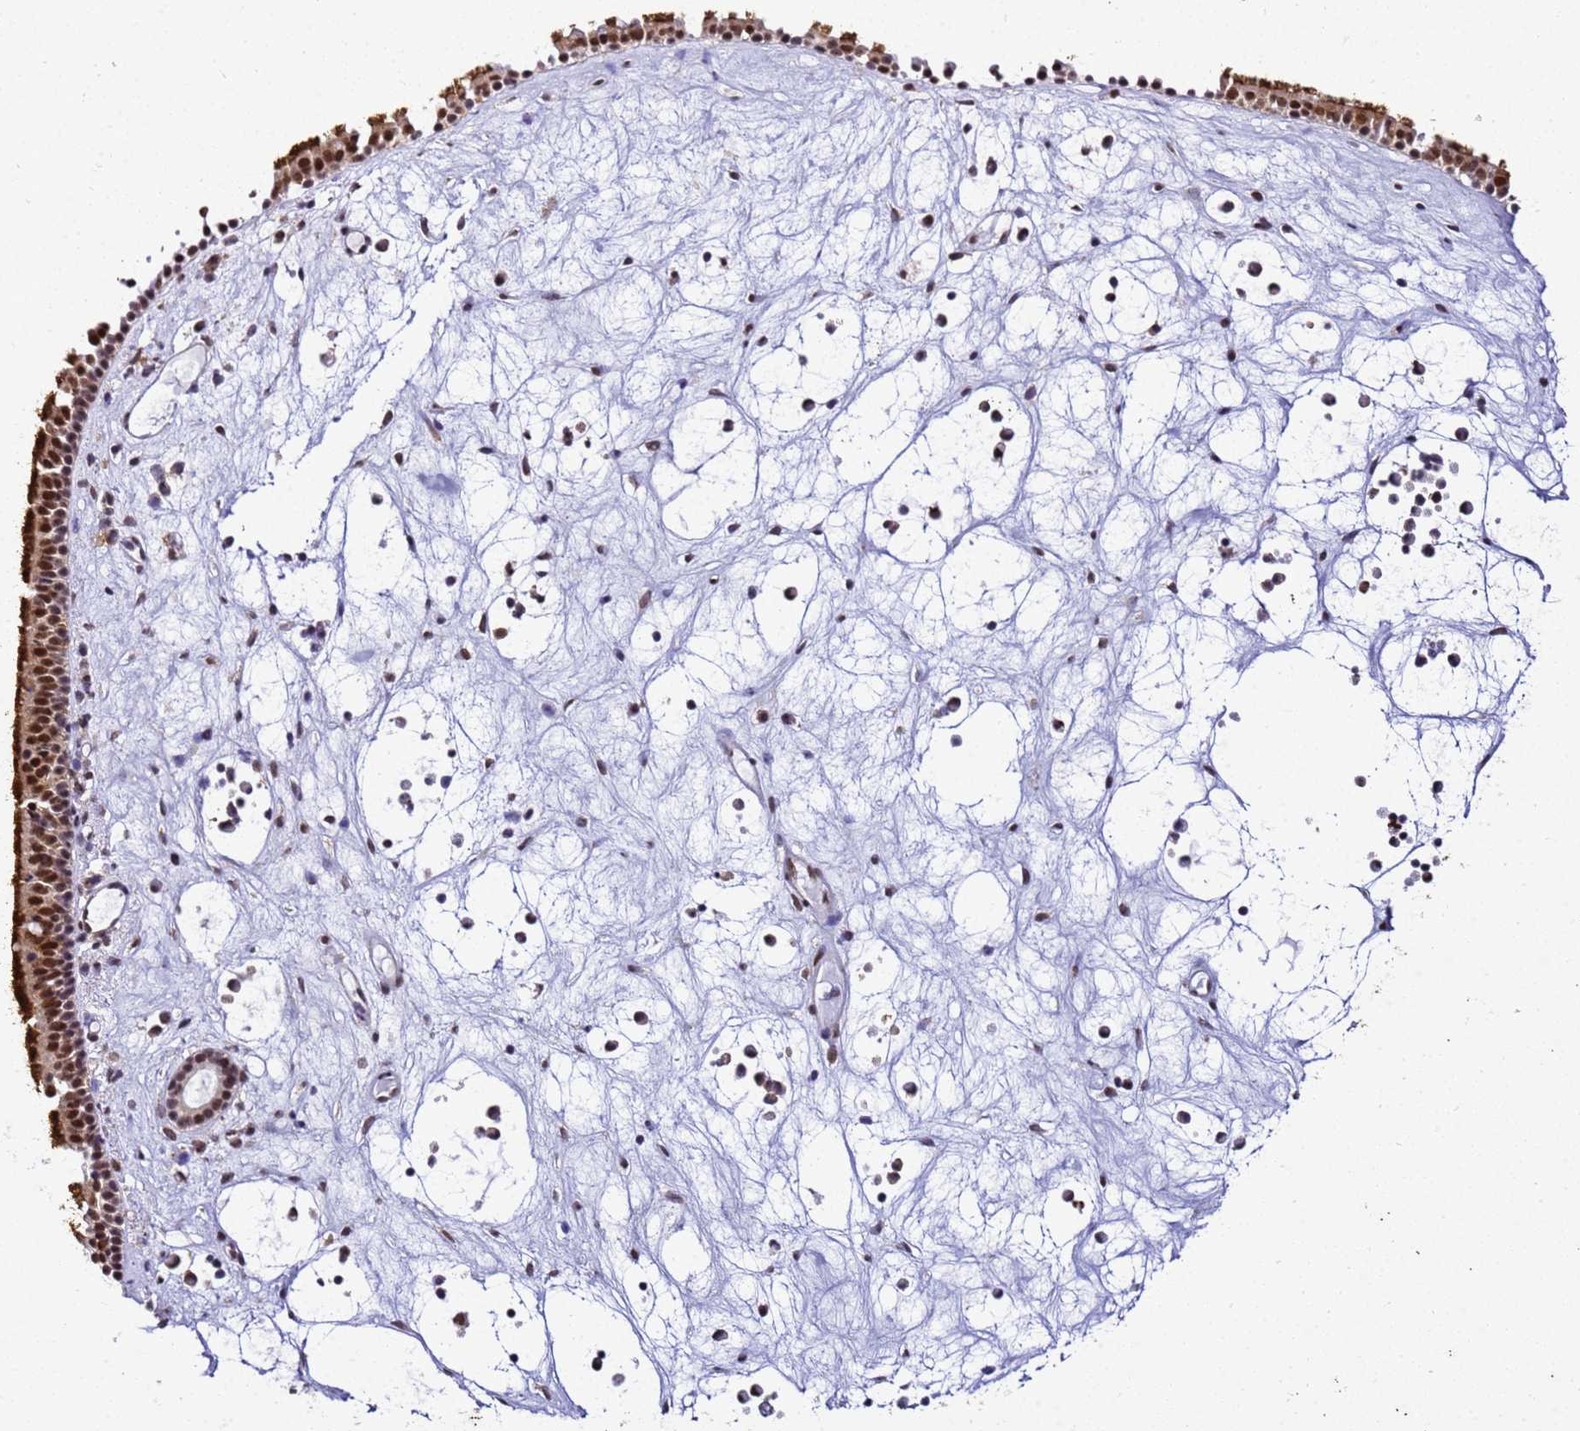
{"staining": {"intensity": "strong", "quantity": ">75%", "location": "cytoplasmic/membranous,nuclear"}, "tissue": "nasopharynx", "cell_type": "Respiratory epithelial cells", "image_type": "normal", "snomed": [{"axis": "morphology", "description": "Normal tissue, NOS"}, {"axis": "morphology", "description": "Inflammation, NOS"}, {"axis": "morphology", "description": "Malignant melanoma, Metastatic site"}, {"axis": "topography", "description": "Nasopharynx"}], "caption": "Protein expression analysis of normal nasopharynx exhibits strong cytoplasmic/membranous,nuclear staining in approximately >75% of respiratory epithelial cells.", "gene": "SMN1", "patient": {"sex": "male", "age": 70}}